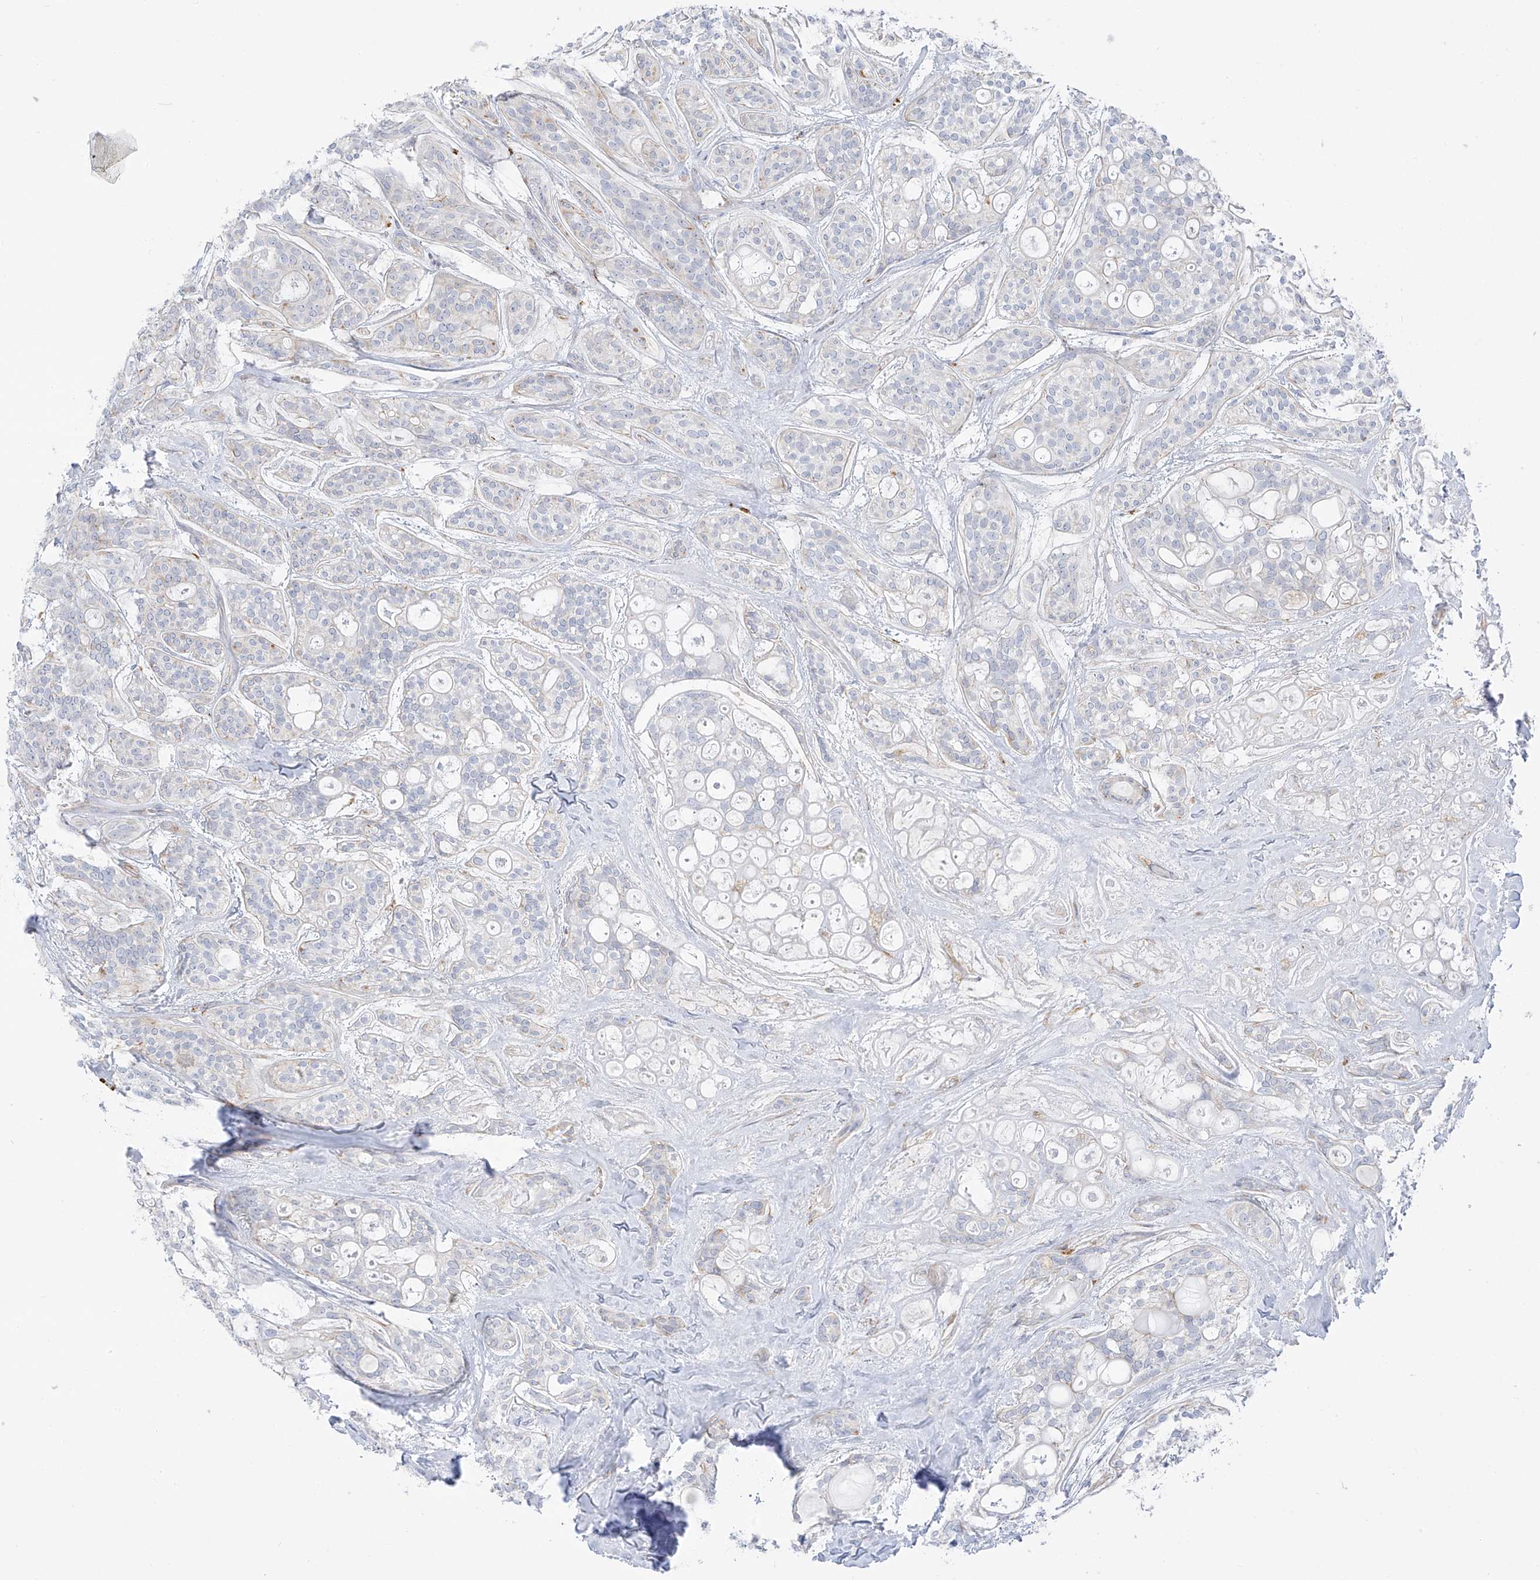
{"staining": {"intensity": "negative", "quantity": "none", "location": "none"}, "tissue": "head and neck cancer", "cell_type": "Tumor cells", "image_type": "cancer", "snomed": [{"axis": "morphology", "description": "Adenocarcinoma, NOS"}, {"axis": "topography", "description": "Head-Neck"}], "caption": "Human head and neck cancer (adenocarcinoma) stained for a protein using IHC shows no staining in tumor cells.", "gene": "TAL2", "patient": {"sex": "male", "age": 66}}